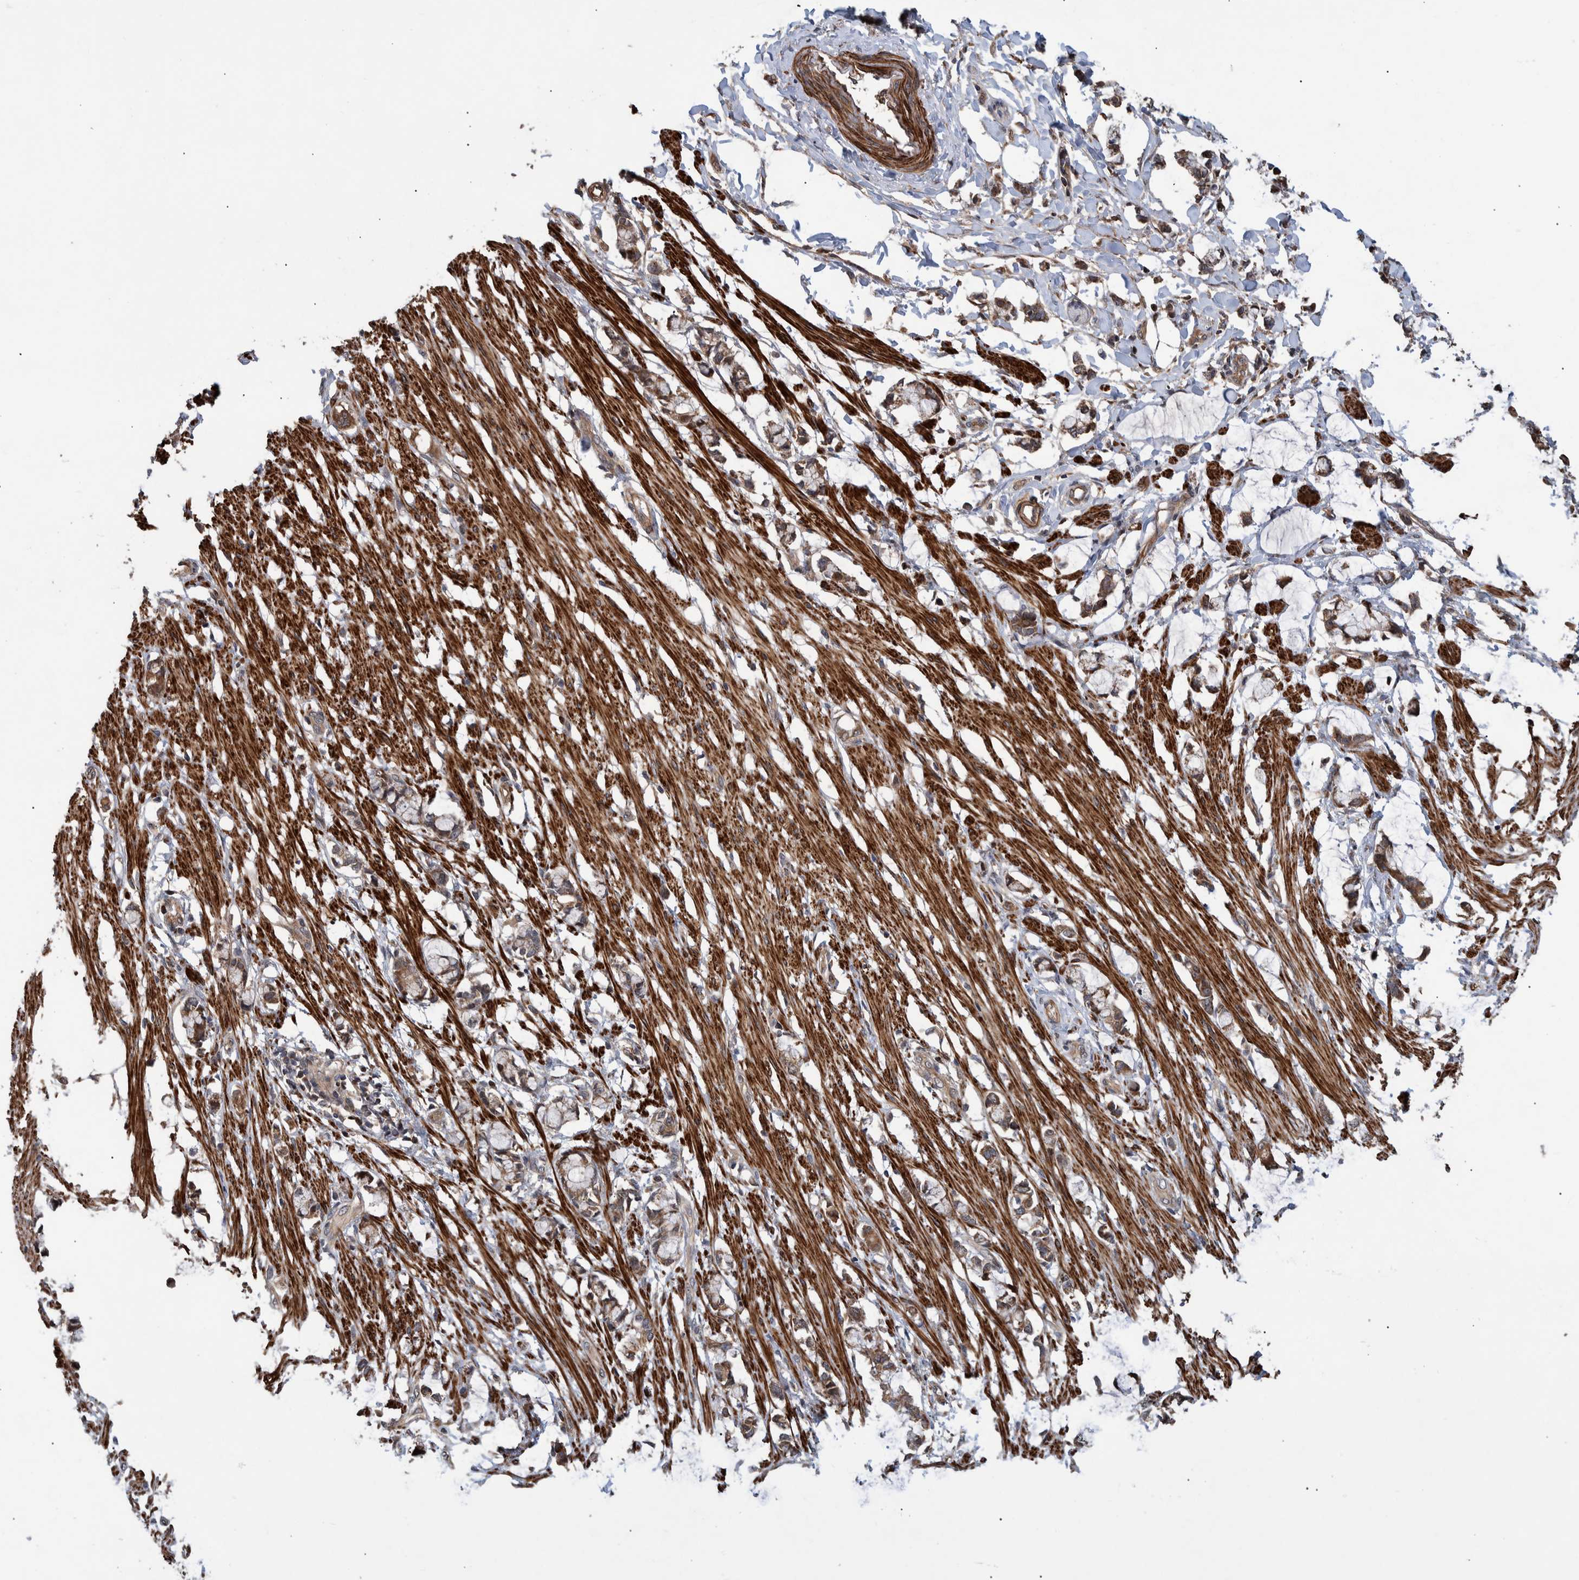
{"staining": {"intensity": "strong", "quantity": "25%-75%", "location": "cytoplasmic/membranous"}, "tissue": "smooth muscle", "cell_type": "Smooth muscle cells", "image_type": "normal", "snomed": [{"axis": "morphology", "description": "Normal tissue, NOS"}, {"axis": "morphology", "description": "Adenocarcinoma, NOS"}, {"axis": "topography", "description": "Smooth muscle"}, {"axis": "topography", "description": "Colon"}], "caption": "Immunohistochemistry (IHC) of normal human smooth muscle demonstrates high levels of strong cytoplasmic/membranous positivity in about 25%-75% of smooth muscle cells.", "gene": "B3GNTL1", "patient": {"sex": "male", "age": 14}}